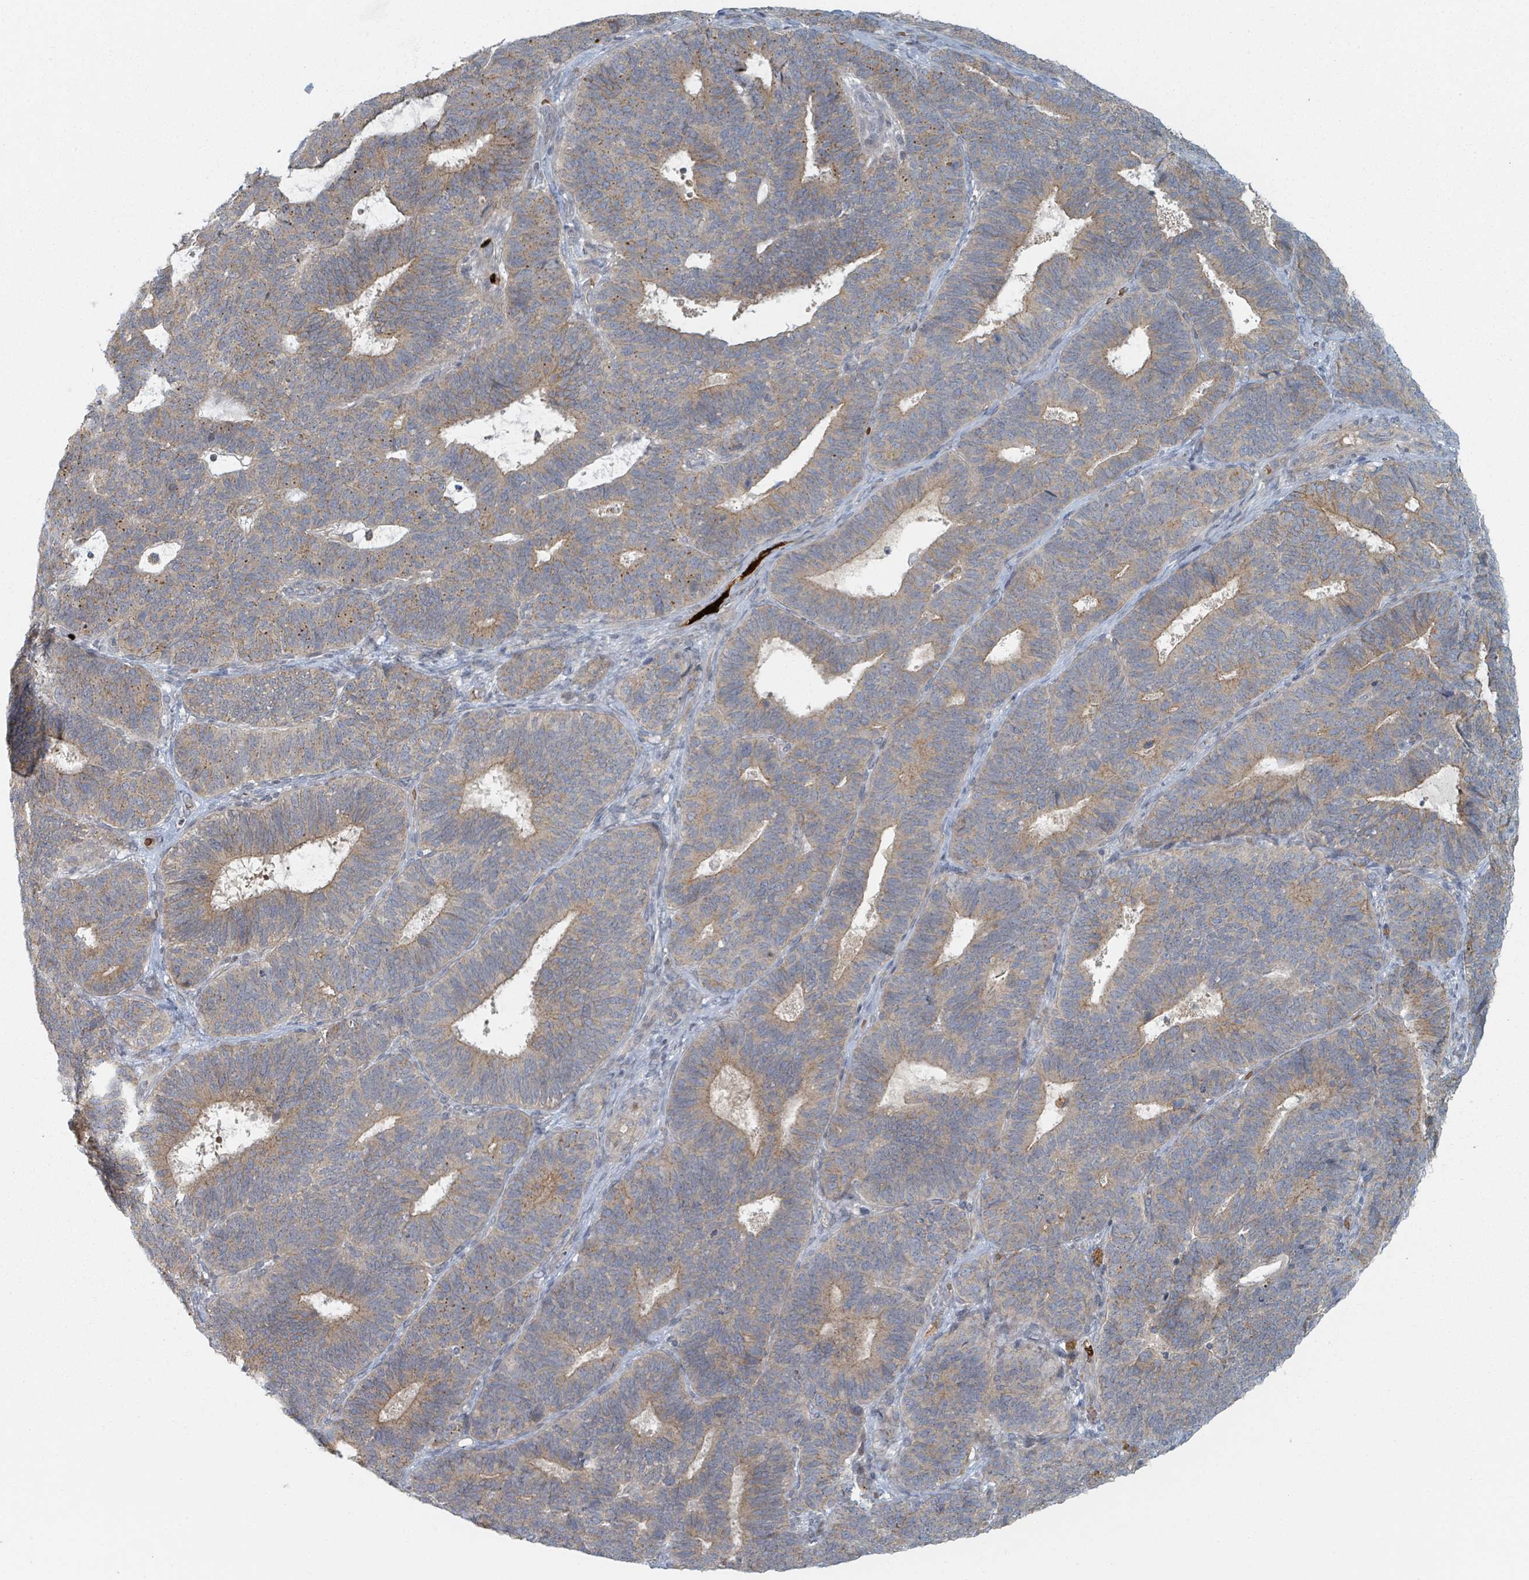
{"staining": {"intensity": "moderate", "quantity": "25%-75%", "location": "cytoplasmic/membranous"}, "tissue": "endometrial cancer", "cell_type": "Tumor cells", "image_type": "cancer", "snomed": [{"axis": "morphology", "description": "Adenocarcinoma, NOS"}, {"axis": "topography", "description": "Endometrium"}], "caption": "This is an image of IHC staining of endometrial adenocarcinoma, which shows moderate expression in the cytoplasmic/membranous of tumor cells.", "gene": "TRPC4AP", "patient": {"sex": "female", "age": 70}}